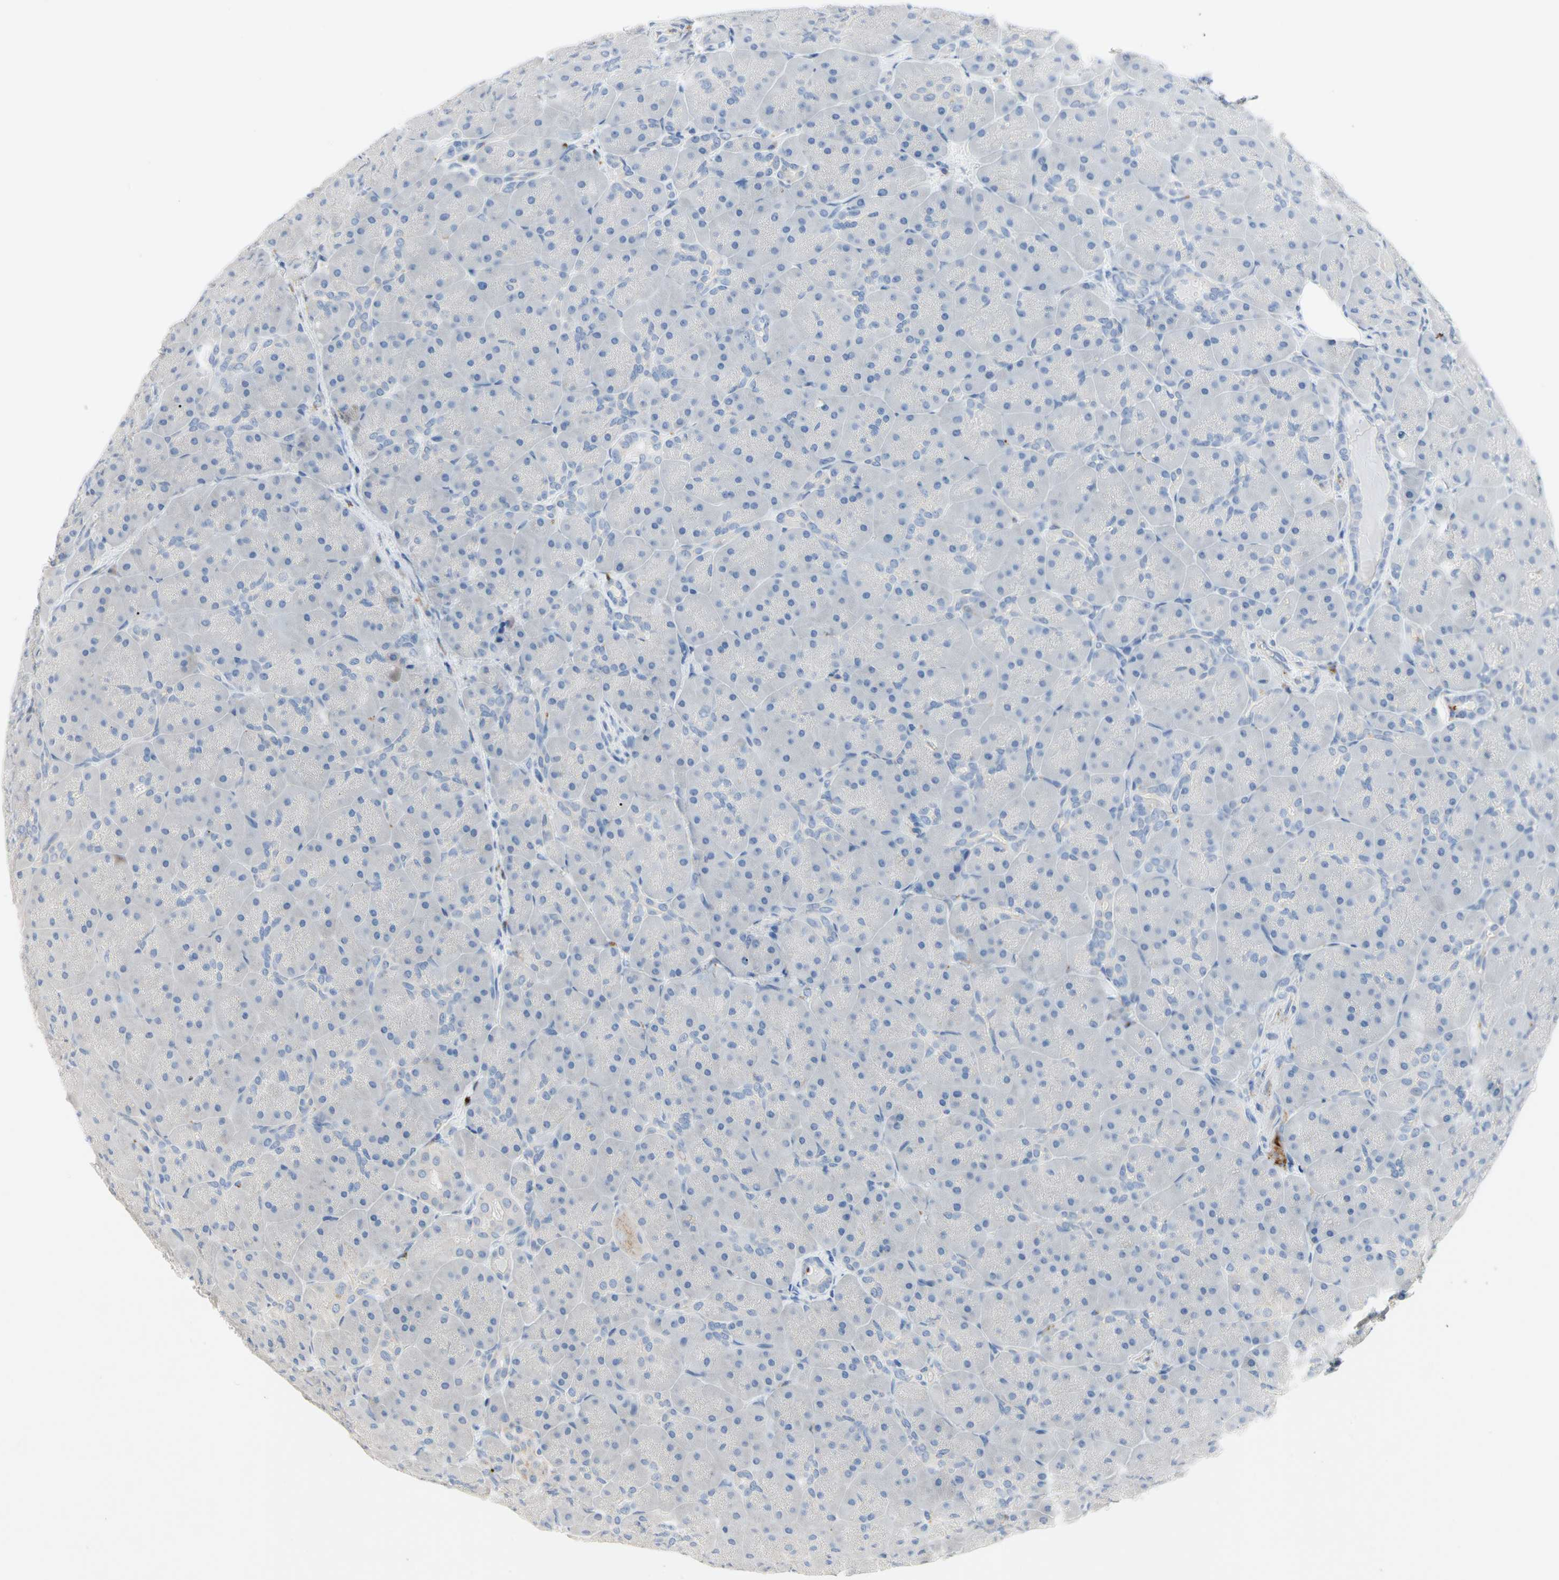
{"staining": {"intensity": "weak", "quantity": "25%-75%", "location": "cytoplasmic/membranous"}, "tissue": "pancreas", "cell_type": "Exocrine glandular cells", "image_type": "normal", "snomed": [{"axis": "morphology", "description": "Normal tissue, NOS"}, {"axis": "topography", "description": "Pancreas"}], "caption": "The immunohistochemical stain labels weak cytoplasmic/membranous expression in exocrine glandular cells of unremarkable pancreas.", "gene": "RETSAT", "patient": {"sex": "male", "age": 66}}